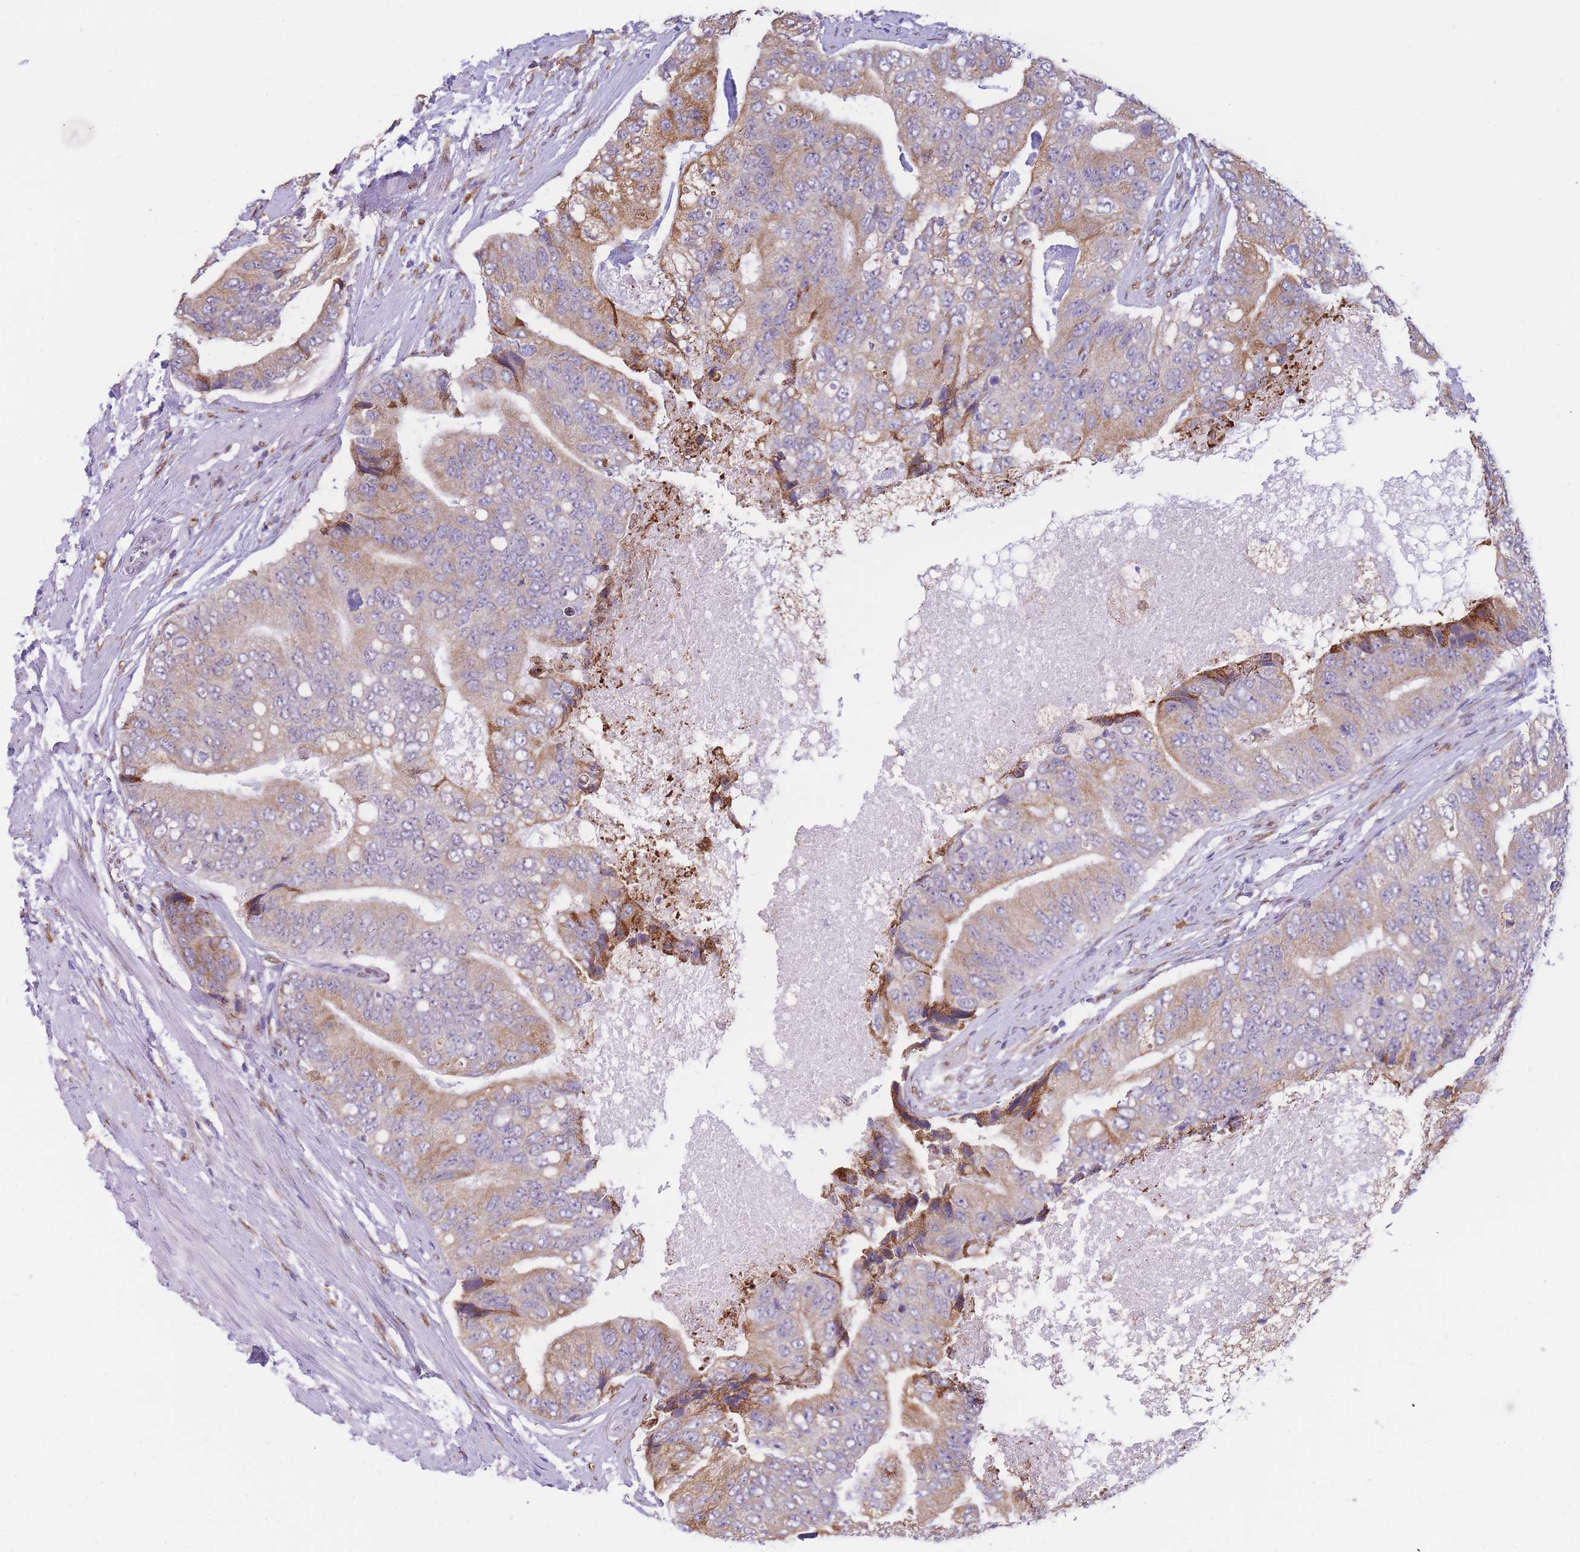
{"staining": {"intensity": "moderate", "quantity": ">75%", "location": "cytoplasmic/membranous"}, "tissue": "prostate cancer", "cell_type": "Tumor cells", "image_type": "cancer", "snomed": [{"axis": "morphology", "description": "Adenocarcinoma, High grade"}, {"axis": "topography", "description": "Prostate"}], "caption": "Immunohistochemistry micrograph of prostate cancer (high-grade adenocarcinoma) stained for a protein (brown), which exhibits medium levels of moderate cytoplasmic/membranous staining in approximately >75% of tumor cells.", "gene": "FAM153A", "patient": {"sex": "male", "age": 70}}